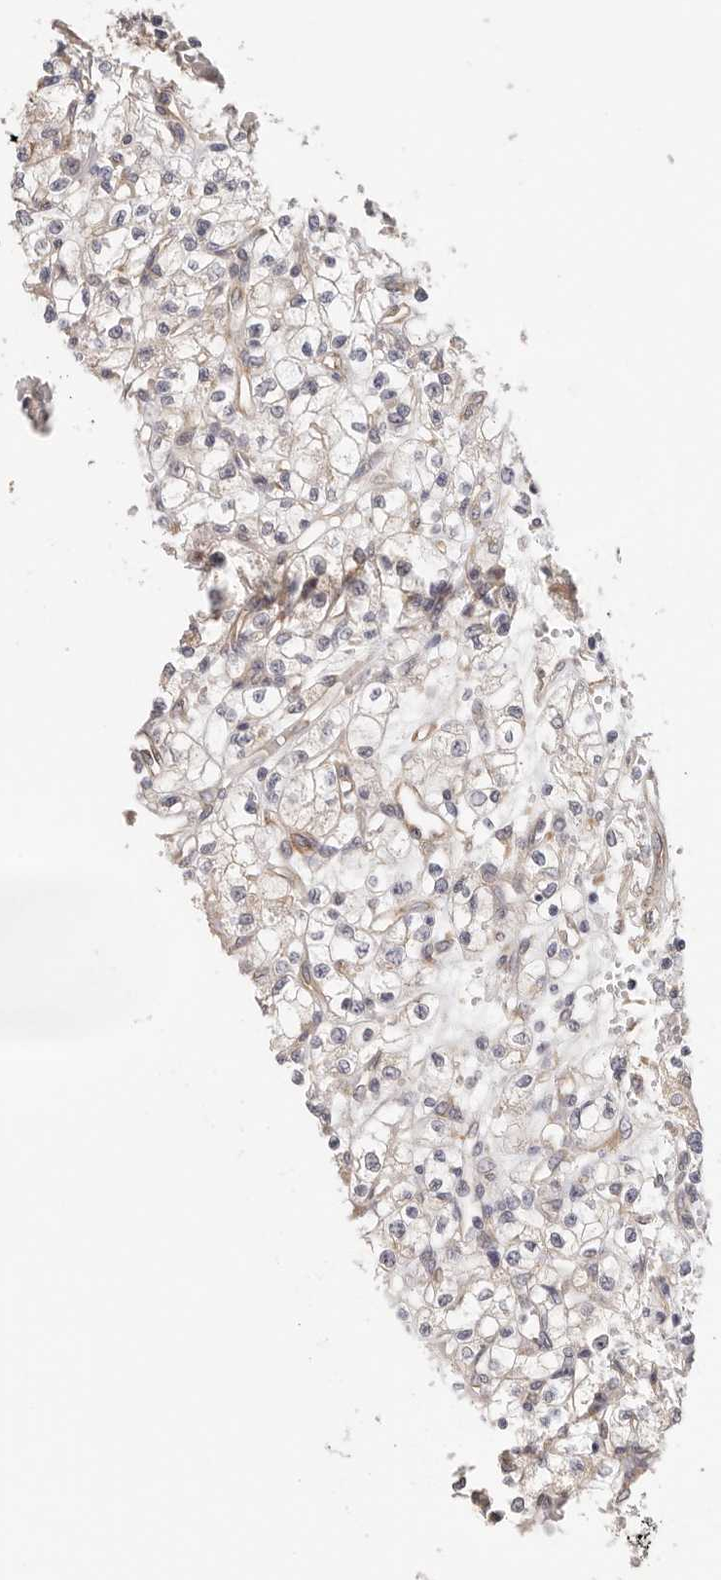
{"staining": {"intensity": "negative", "quantity": "none", "location": "none"}, "tissue": "renal cancer", "cell_type": "Tumor cells", "image_type": "cancer", "snomed": [{"axis": "morphology", "description": "Adenocarcinoma, NOS"}, {"axis": "topography", "description": "Kidney"}], "caption": "The photomicrograph demonstrates no staining of tumor cells in renal adenocarcinoma. (IHC, brightfield microscopy, high magnification).", "gene": "AFDN", "patient": {"sex": "female", "age": 59}}